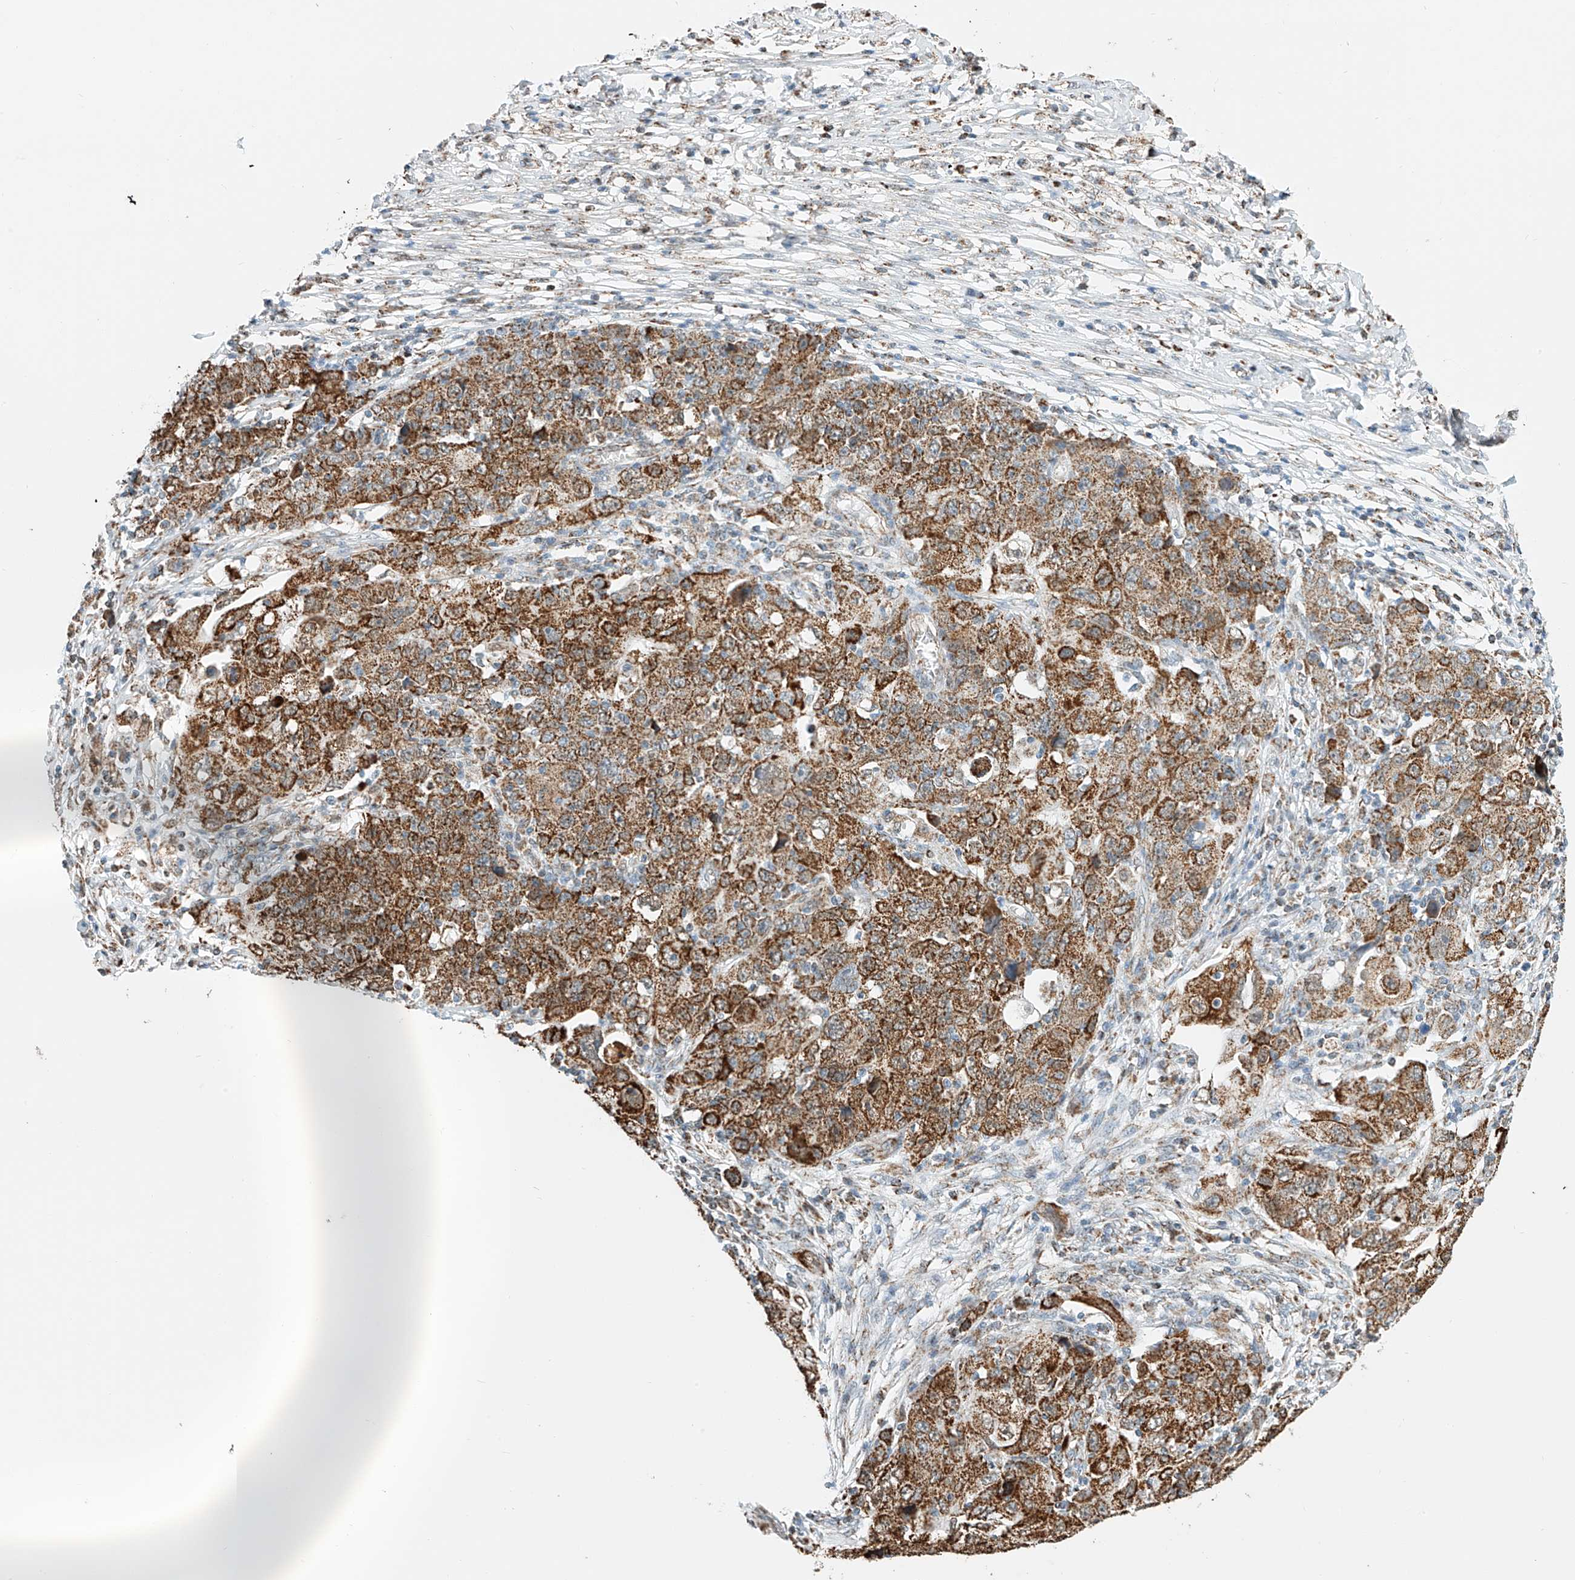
{"staining": {"intensity": "moderate", "quantity": ">75%", "location": "cytoplasmic/membranous"}, "tissue": "ovarian cancer", "cell_type": "Tumor cells", "image_type": "cancer", "snomed": [{"axis": "morphology", "description": "Carcinoma, endometroid"}, {"axis": "topography", "description": "Ovary"}], "caption": "Brown immunohistochemical staining in ovarian cancer displays moderate cytoplasmic/membranous expression in approximately >75% of tumor cells.", "gene": "PPA2", "patient": {"sex": "female", "age": 42}}